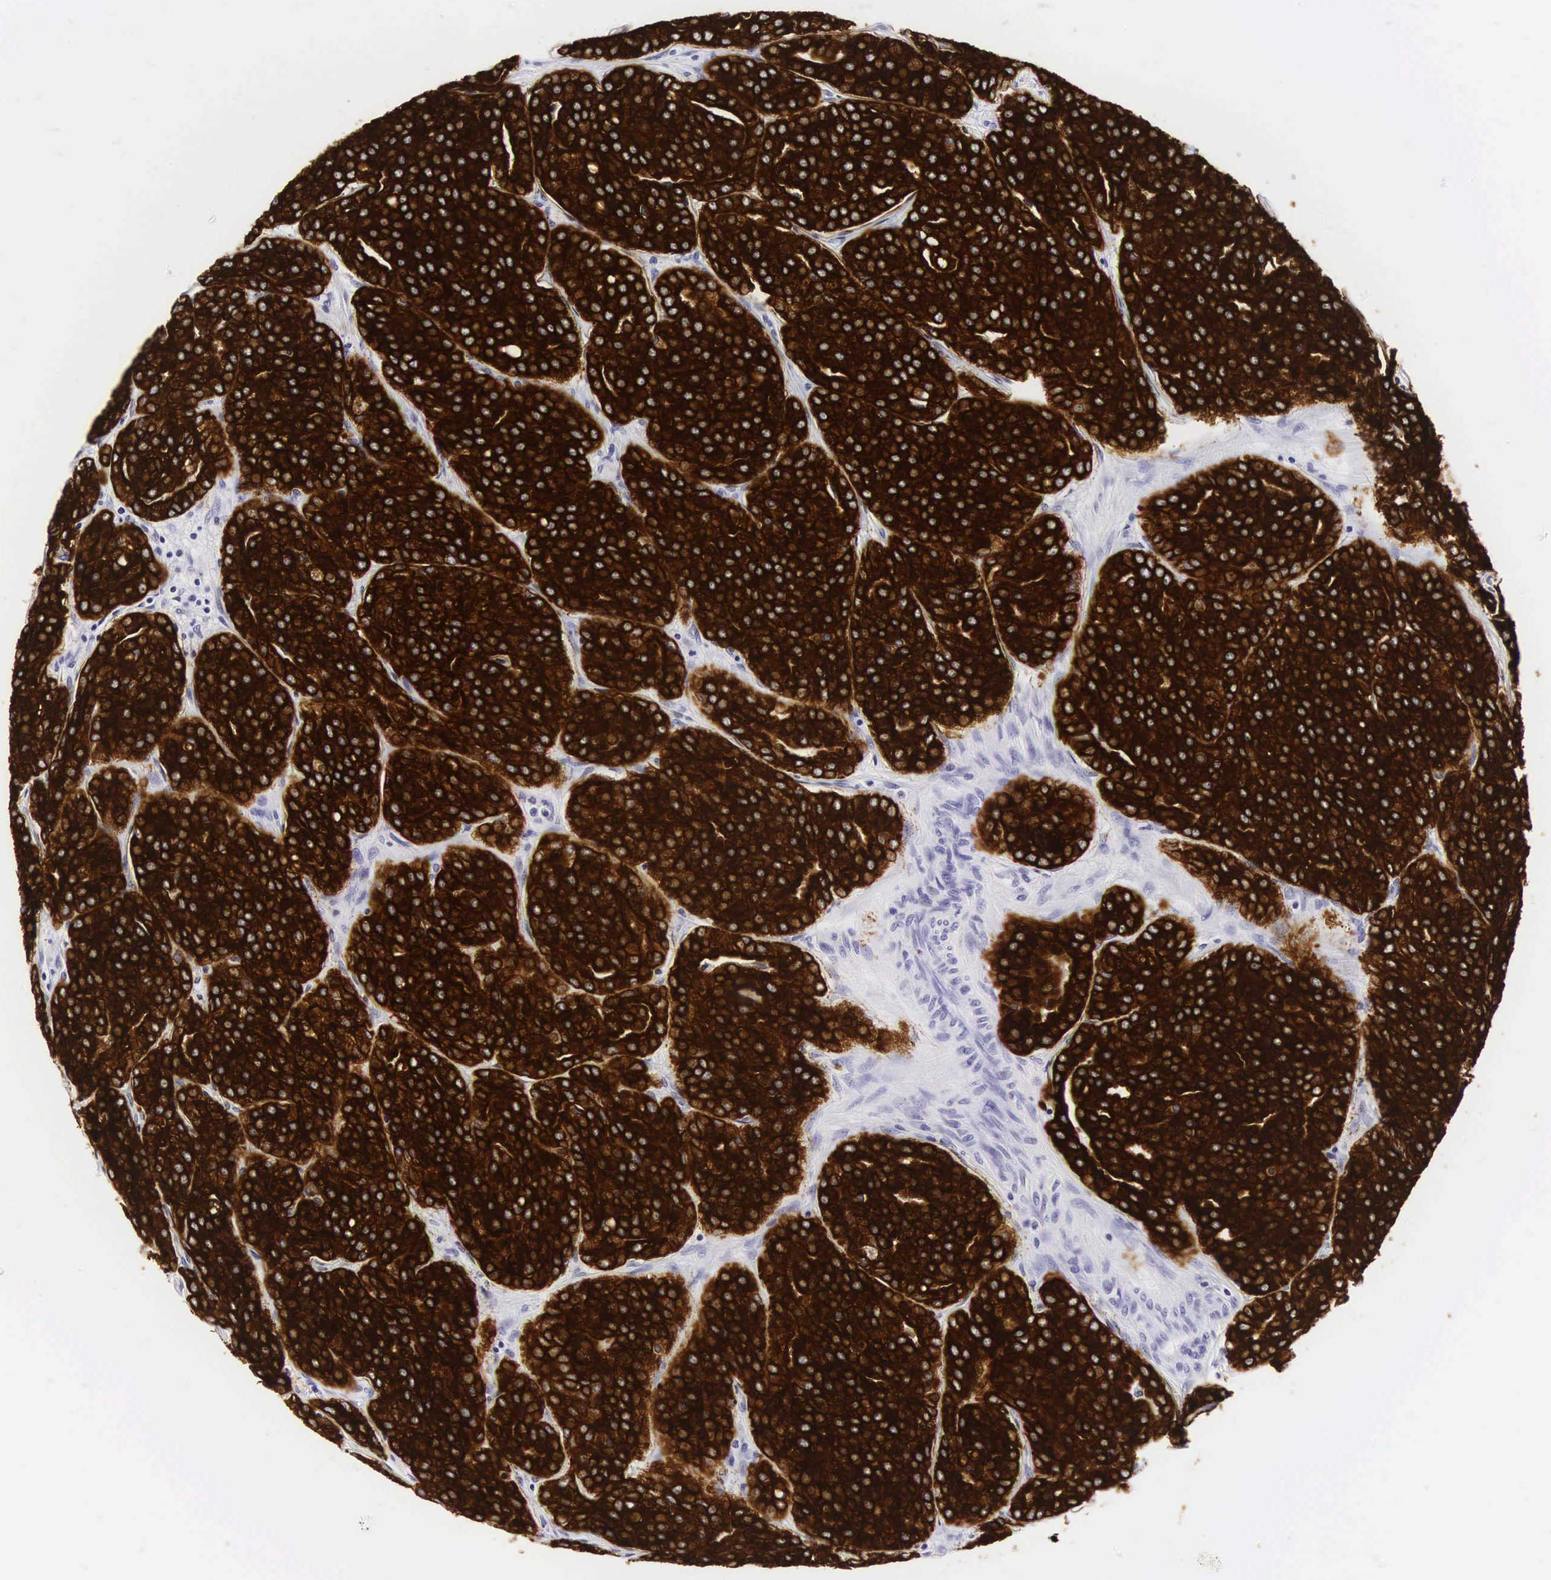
{"staining": {"intensity": "strong", "quantity": ">75%", "location": "cytoplasmic/membranous"}, "tissue": "prostate cancer", "cell_type": "Tumor cells", "image_type": "cancer", "snomed": [{"axis": "morphology", "description": "Adenocarcinoma, High grade"}, {"axis": "topography", "description": "Prostate"}], "caption": "Protein expression analysis of human high-grade adenocarcinoma (prostate) reveals strong cytoplasmic/membranous positivity in approximately >75% of tumor cells.", "gene": "KRT18", "patient": {"sex": "male", "age": 64}}